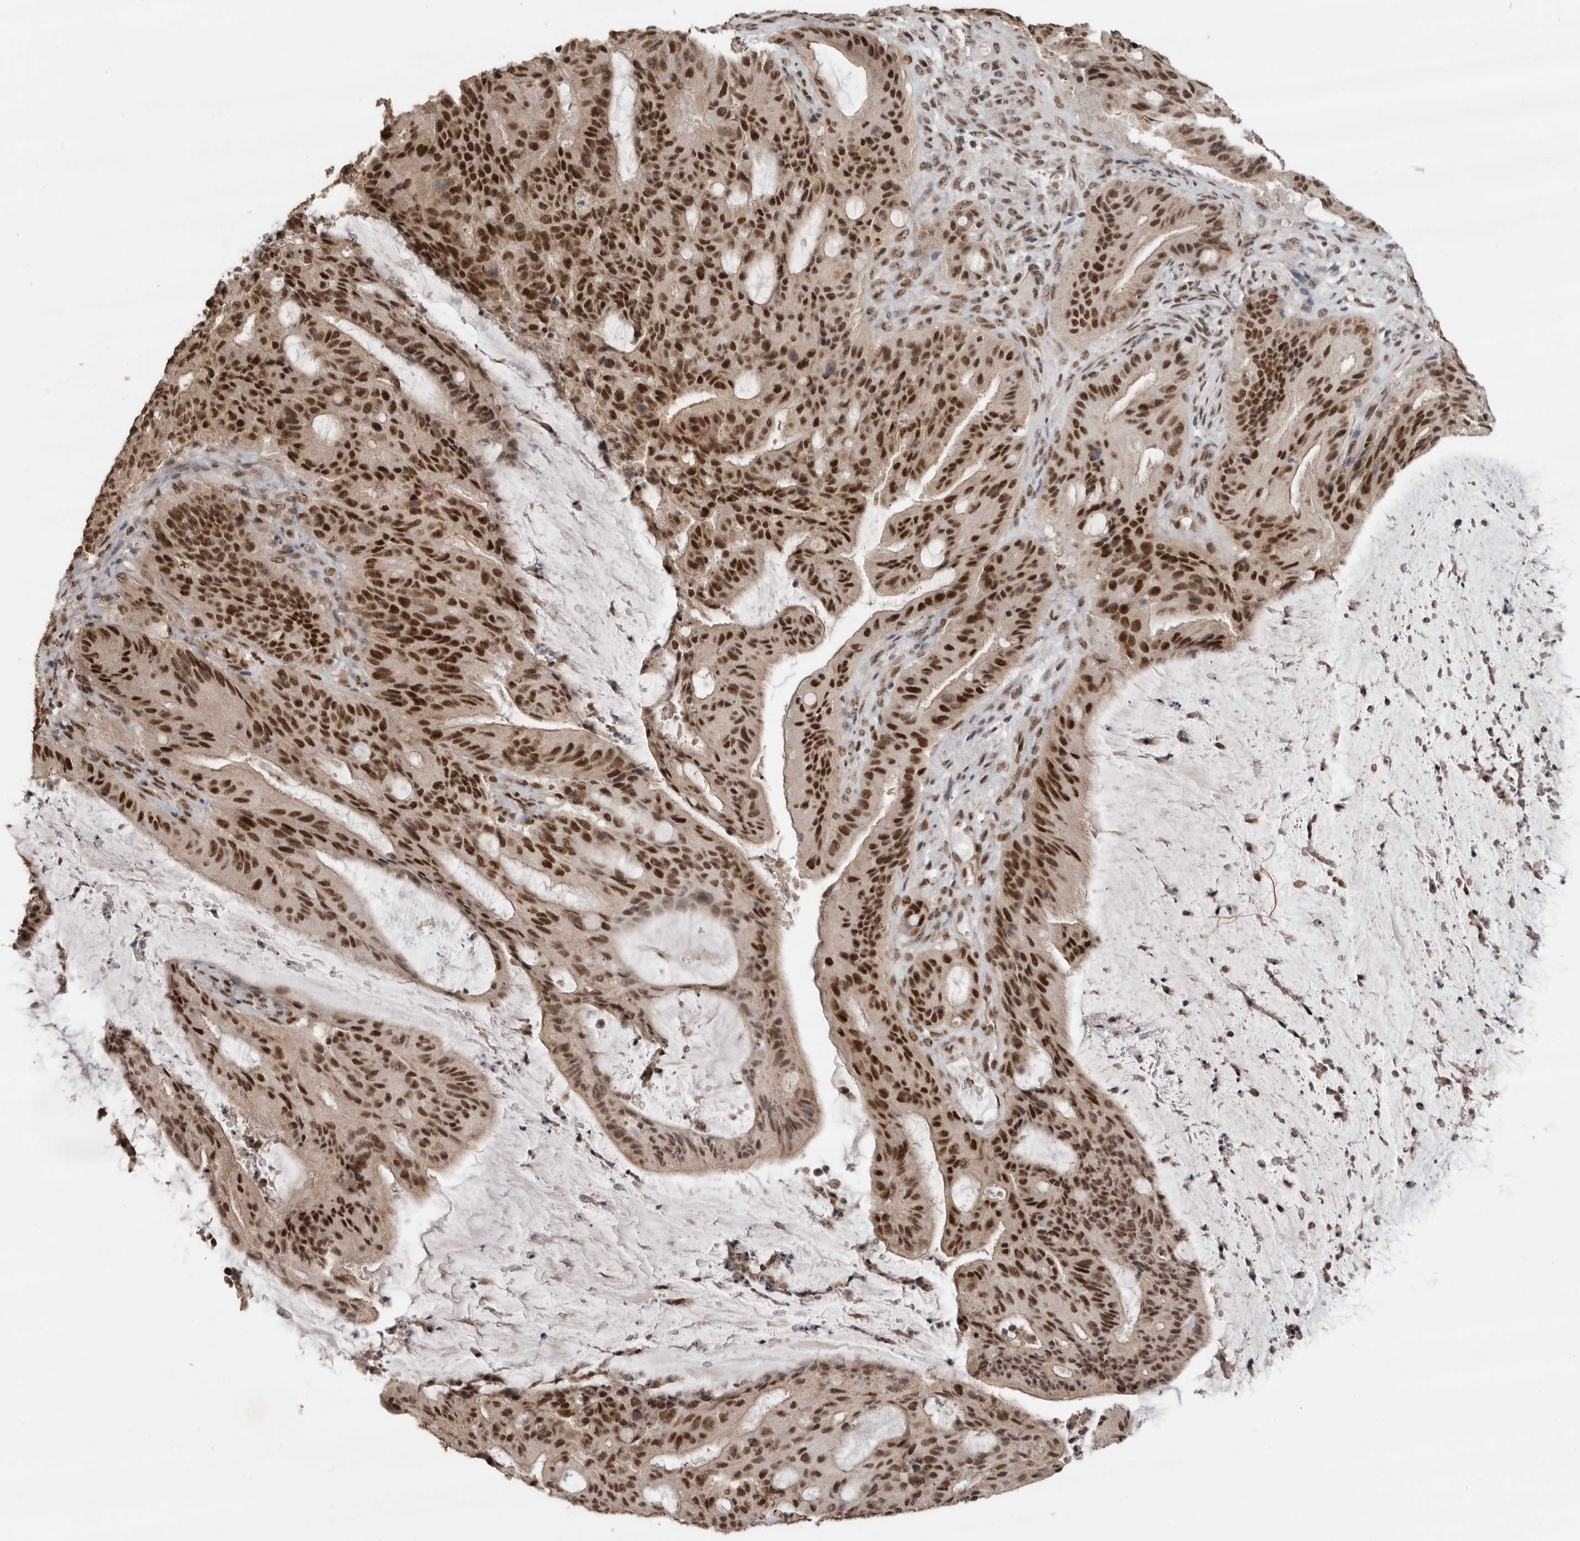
{"staining": {"intensity": "strong", "quantity": ">75%", "location": "nuclear"}, "tissue": "liver cancer", "cell_type": "Tumor cells", "image_type": "cancer", "snomed": [{"axis": "morphology", "description": "Normal tissue, NOS"}, {"axis": "morphology", "description": "Cholangiocarcinoma"}, {"axis": "topography", "description": "Liver"}, {"axis": "topography", "description": "Peripheral nerve tissue"}], "caption": "Strong nuclear staining for a protein is appreciated in about >75% of tumor cells of liver cholangiocarcinoma using IHC.", "gene": "PPP1R10", "patient": {"sex": "female", "age": 73}}